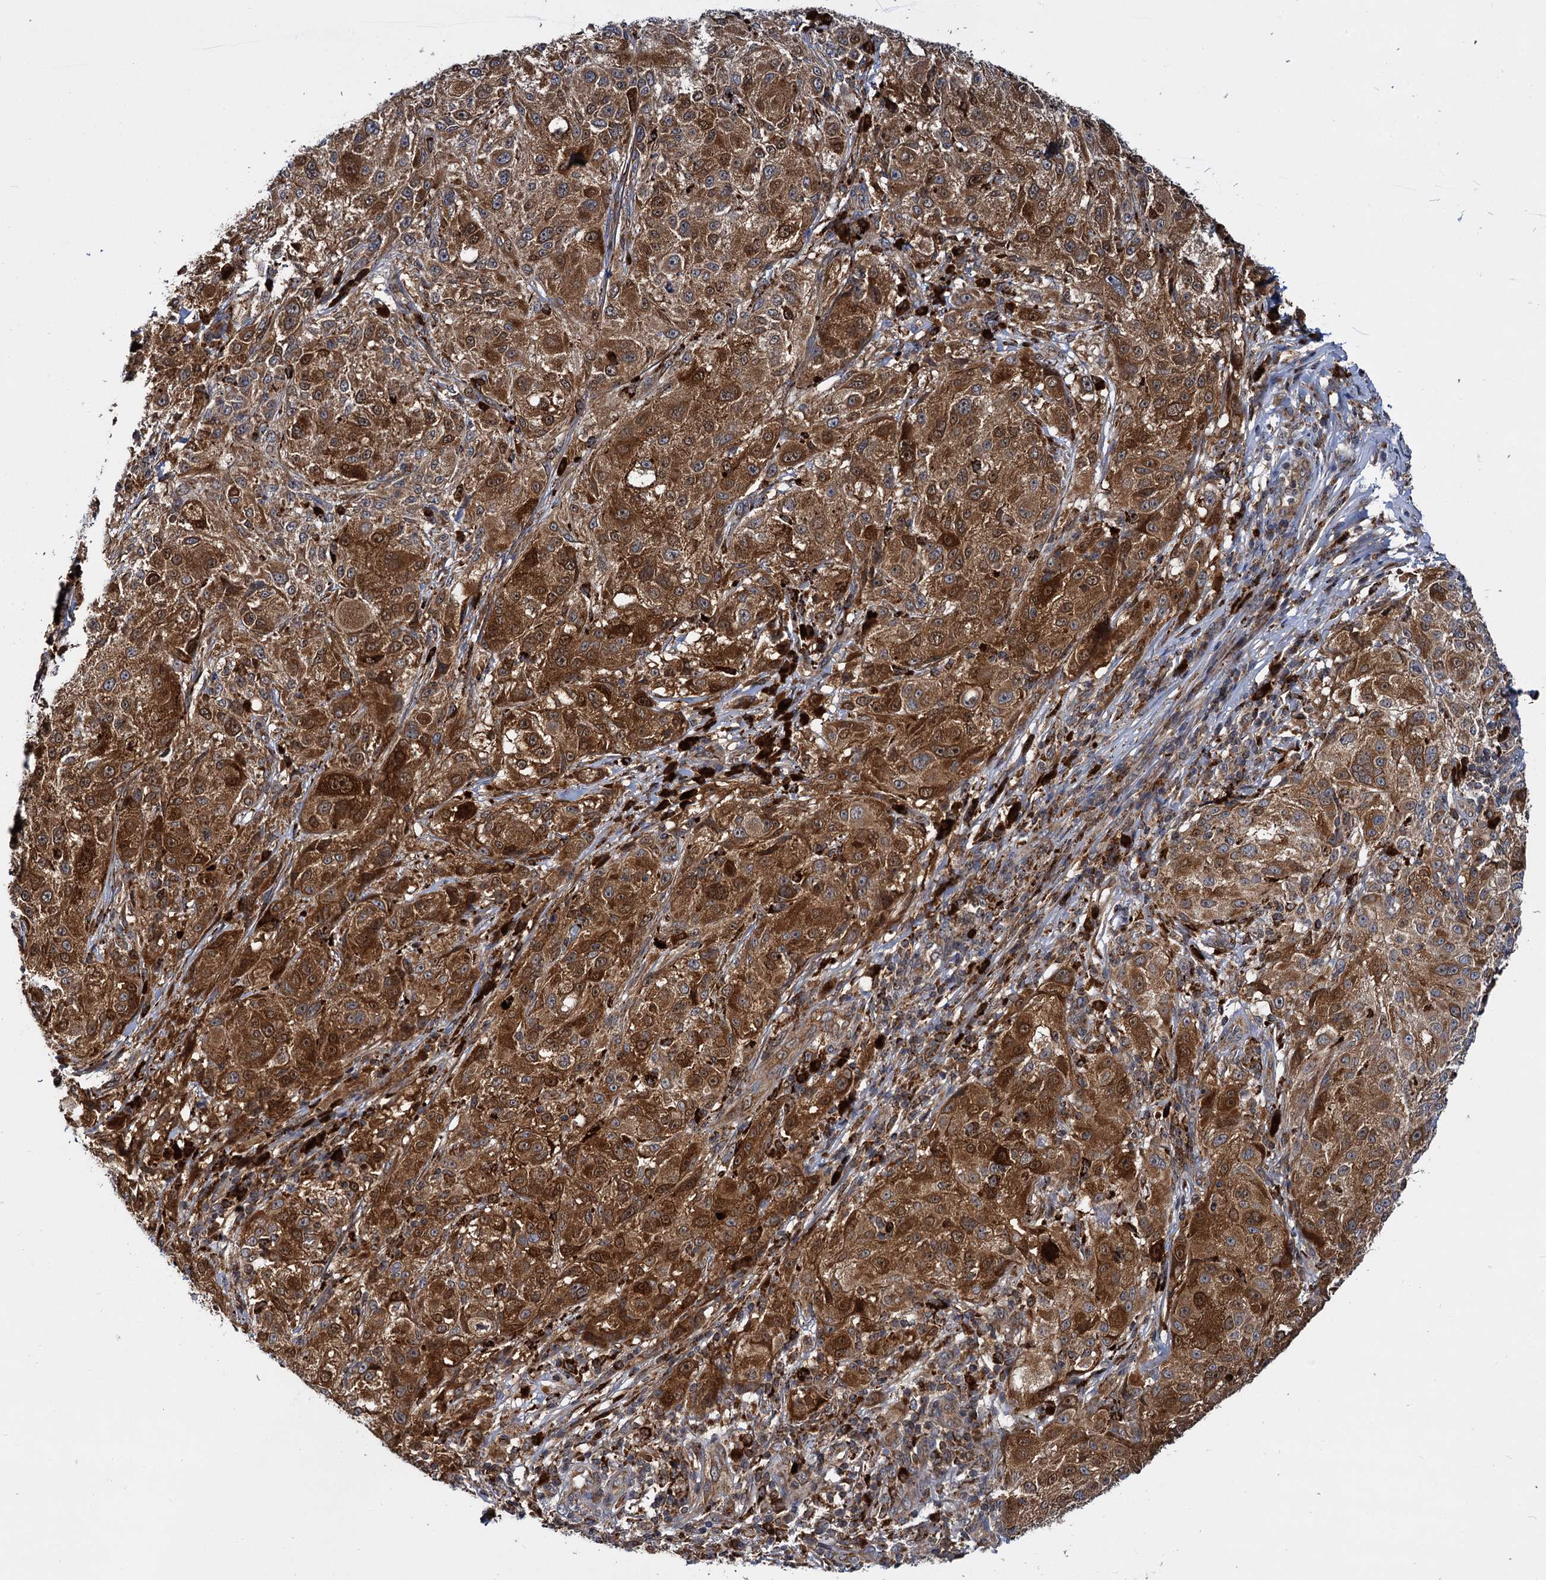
{"staining": {"intensity": "strong", "quantity": ">75%", "location": "cytoplasmic/membranous"}, "tissue": "melanoma", "cell_type": "Tumor cells", "image_type": "cancer", "snomed": [{"axis": "morphology", "description": "Necrosis, NOS"}, {"axis": "morphology", "description": "Malignant melanoma, NOS"}, {"axis": "topography", "description": "Skin"}], "caption": "A histopathology image of human malignant melanoma stained for a protein displays strong cytoplasmic/membranous brown staining in tumor cells.", "gene": "UFM1", "patient": {"sex": "female", "age": 87}}